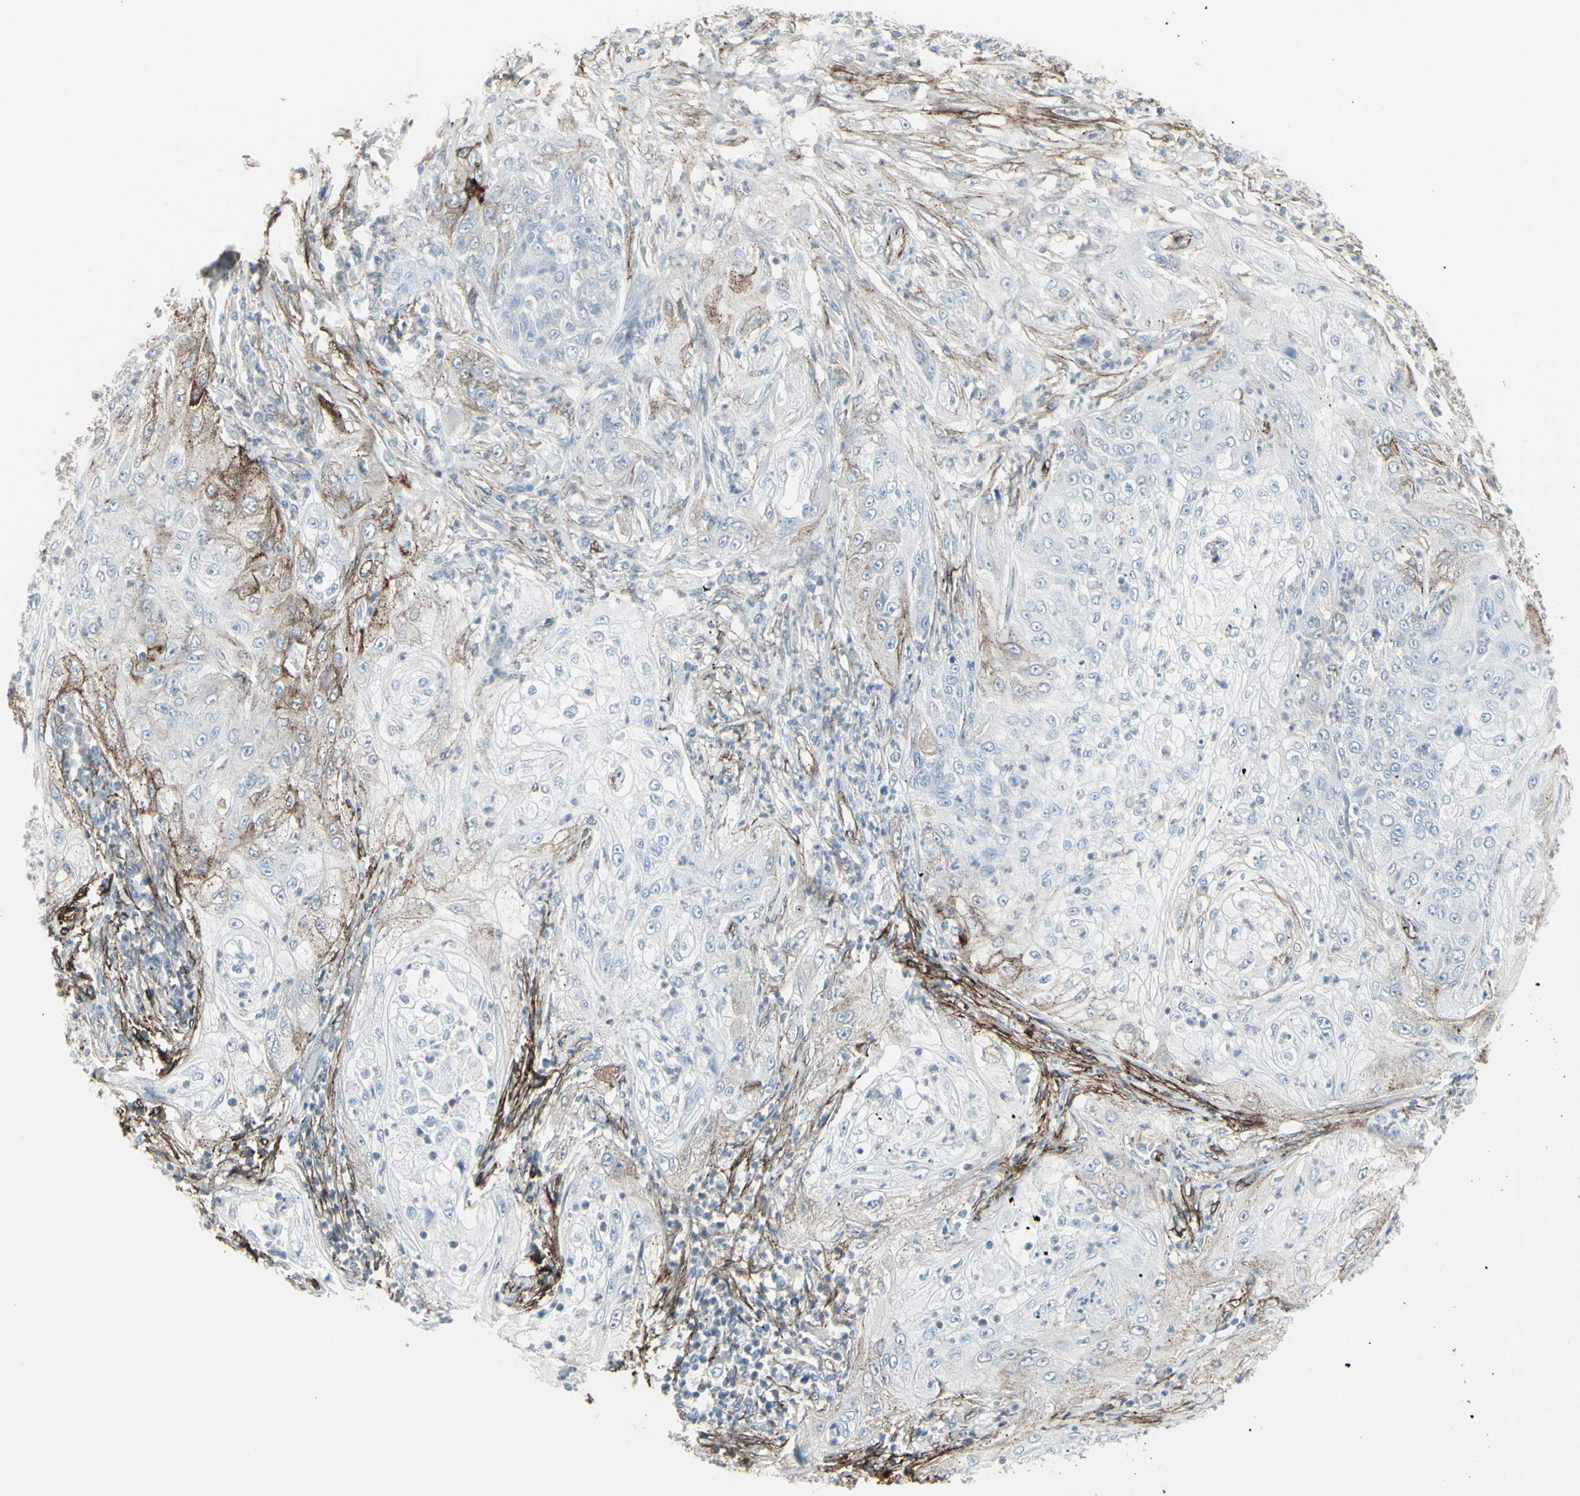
{"staining": {"intensity": "weak", "quantity": "<25%", "location": "cytoplasmic/membranous"}, "tissue": "lung cancer", "cell_type": "Tumor cells", "image_type": "cancer", "snomed": [{"axis": "morphology", "description": "Inflammation, NOS"}, {"axis": "morphology", "description": "Squamous cell carcinoma, NOS"}, {"axis": "topography", "description": "Lymph node"}, {"axis": "topography", "description": "Soft tissue"}, {"axis": "topography", "description": "Lung"}], "caption": "Lung cancer (squamous cell carcinoma) was stained to show a protein in brown. There is no significant staining in tumor cells. (IHC, brightfield microscopy, high magnification).", "gene": "GJA1", "patient": {"sex": "male", "age": 66}}